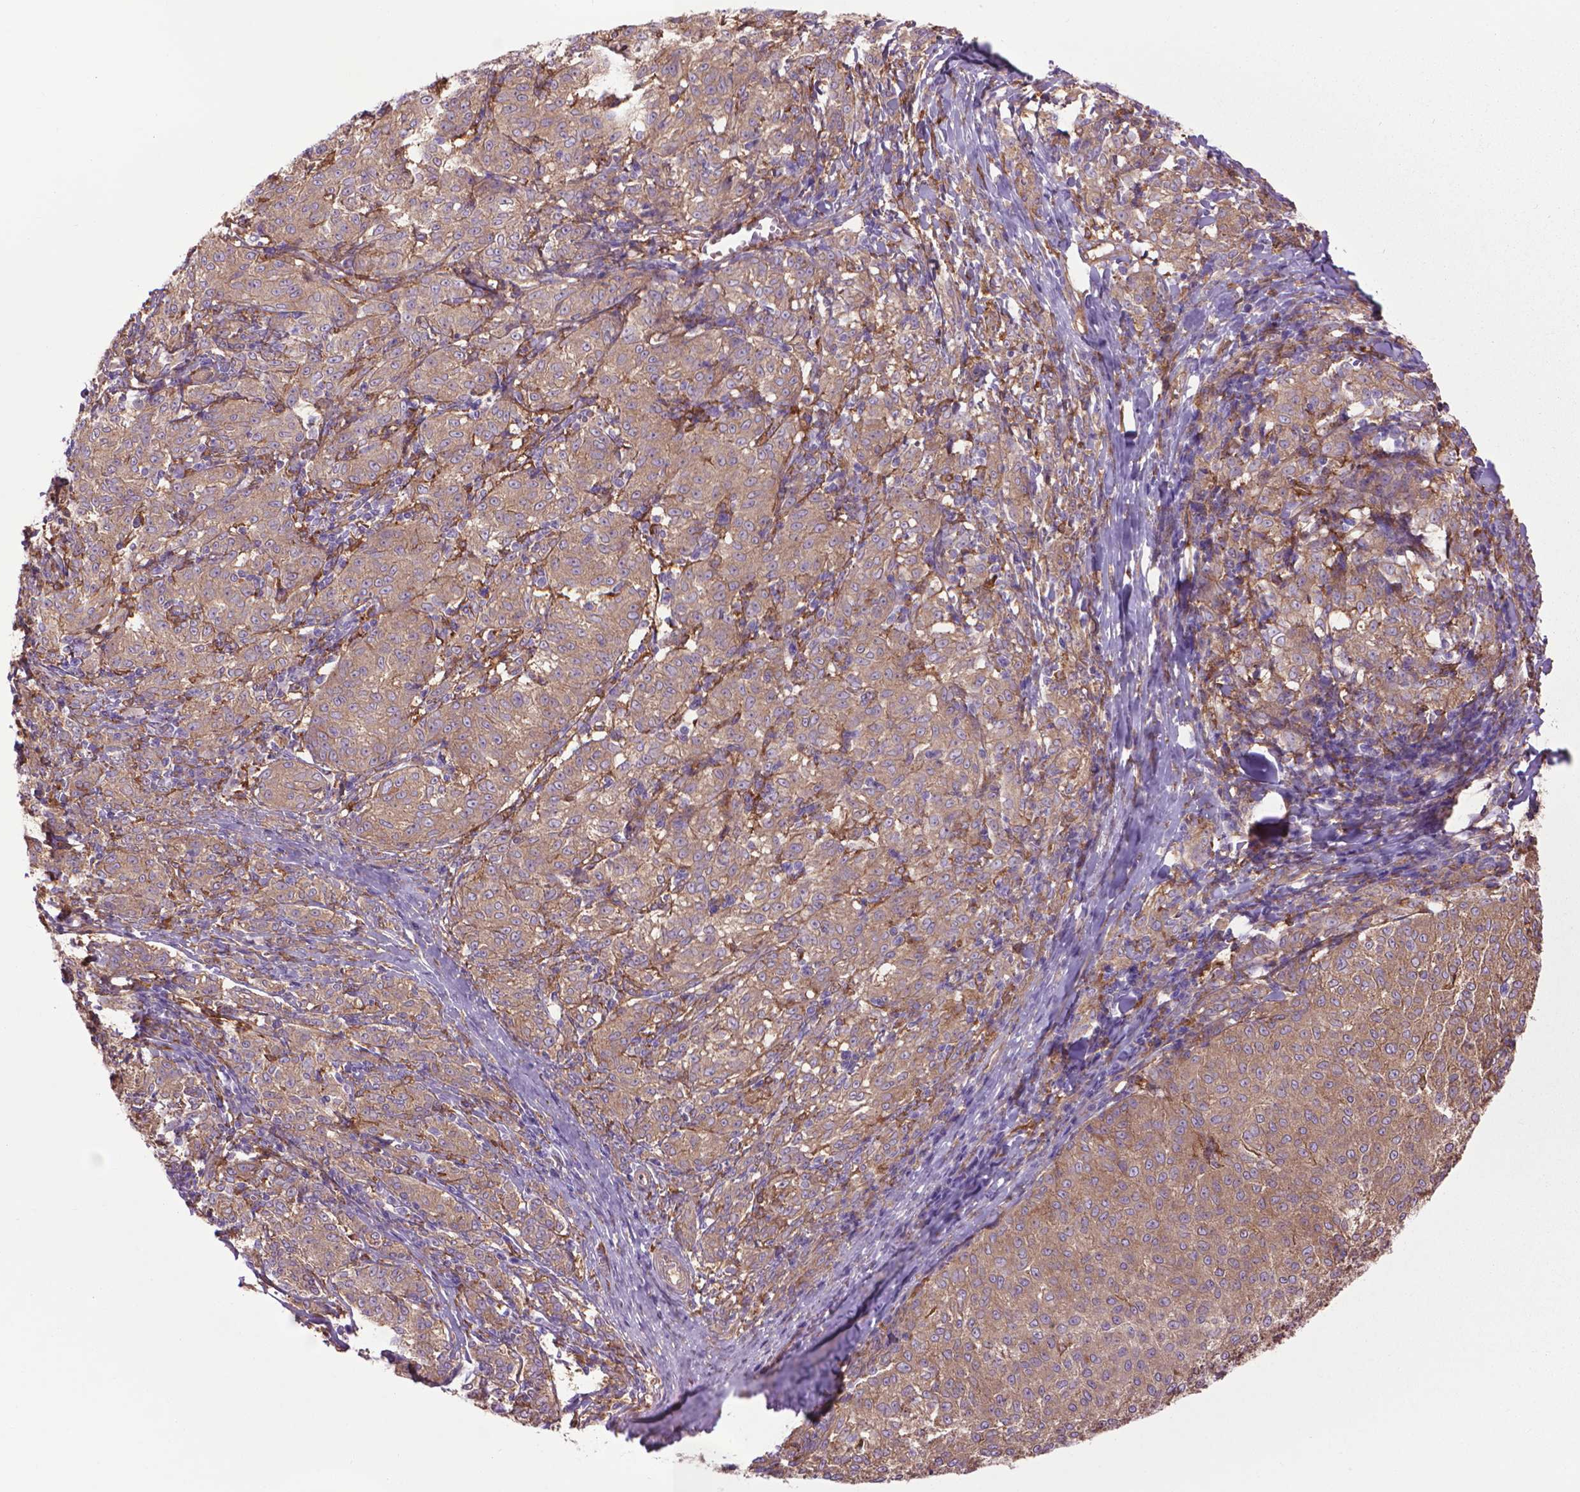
{"staining": {"intensity": "weak", "quantity": ">75%", "location": "cytoplasmic/membranous"}, "tissue": "melanoma", "cell_type": "Tumor cells", "image_type": "cancer", "snomed": [{"axis": "morphology", "description": "Malignant melanoma, NOS"}, {"axis": "topography", "description": "Skin"}], "caption": "IHC micrograph of neoplastic tissue: human melanoma stained using immunohistochemistry (IHC) reveals low levels of weak protein expression localized specifically in the cytoplasmic/membranous of tumor cells, appearing as a cytoplasmic/membranous brown color.", "gene": "CORO1B", "patient": {"sex": "female", "age": 72}}